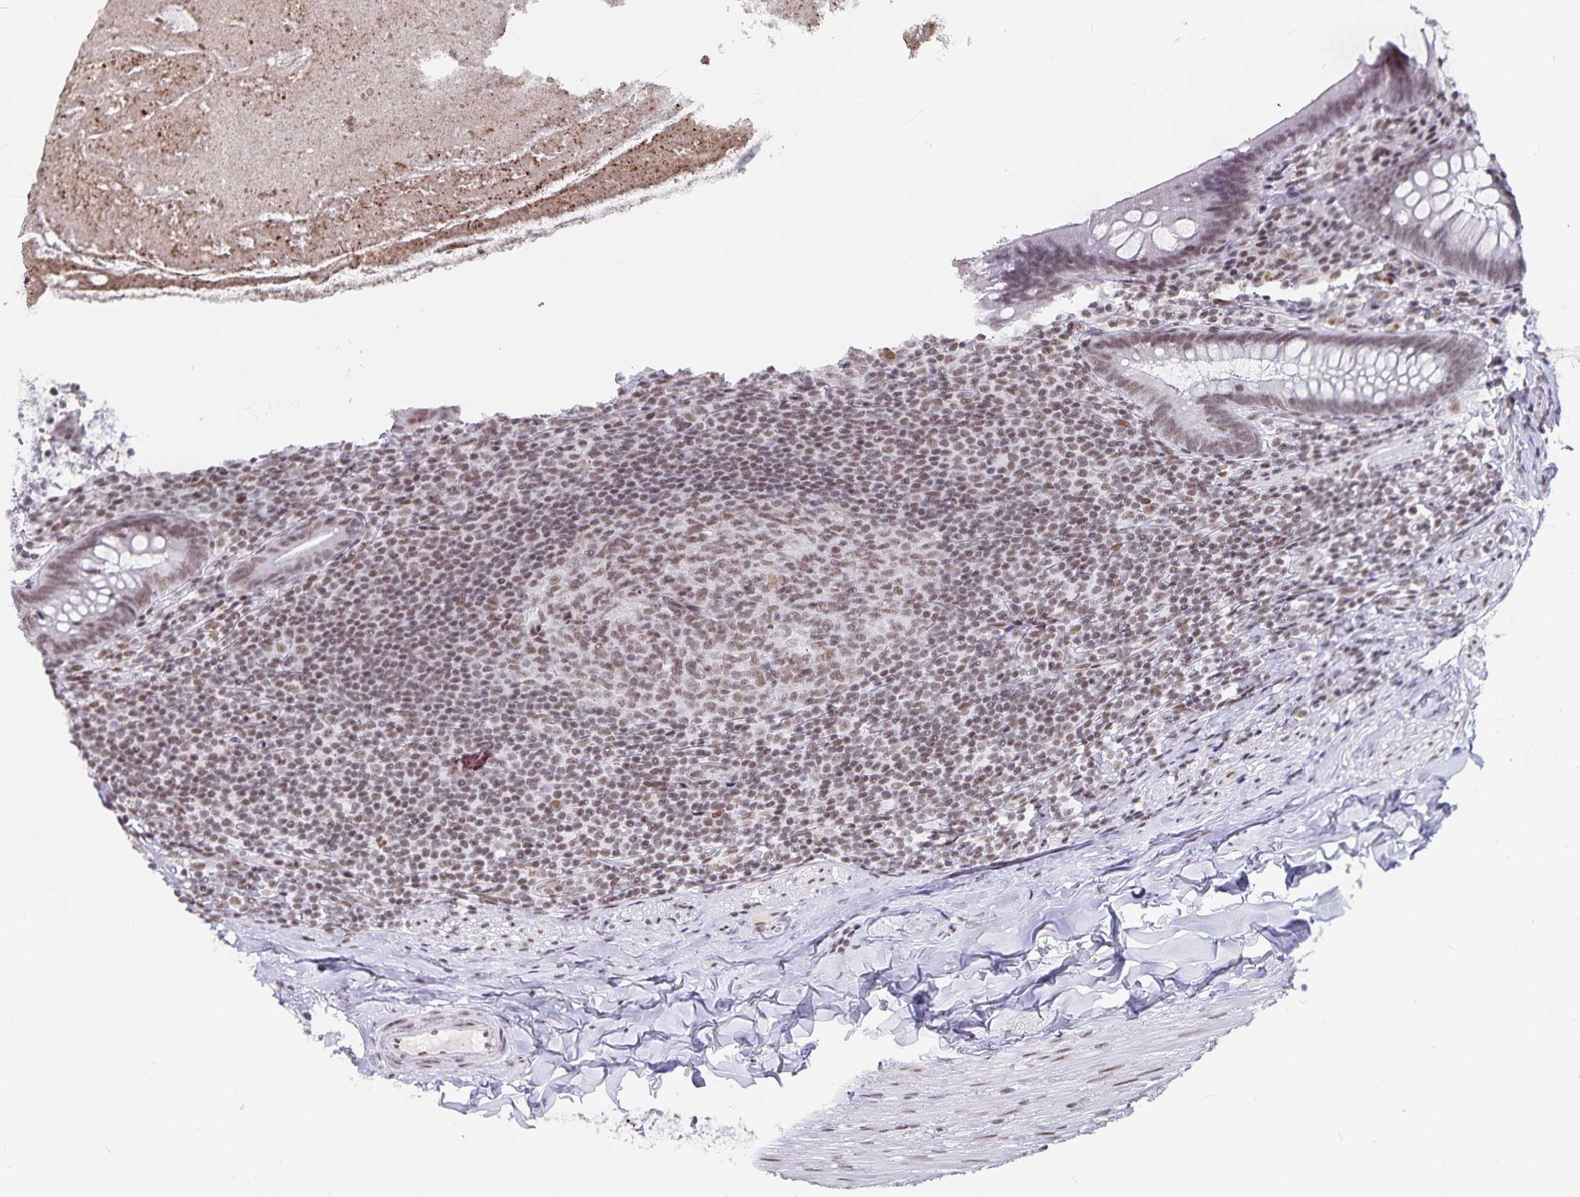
{"staining": {"intensity": "weak", "quantity": ">75%", "location": "nuclear"}, "tissue": "appendix", "cell_type": "Glandular cells", "image_type": "normal", "snomed": [{"axis": "morphology", "description": "Normal tissue, NOS"}, {"axis": "topography", "description": "Appendix"}], "caption": "Immunohistochemical staining of benign human appendix displays weak nuclear protein expression in about >75% of glandular cells.", "gene": "PBX2", "patient": {"sex": "male", "age": 47}}